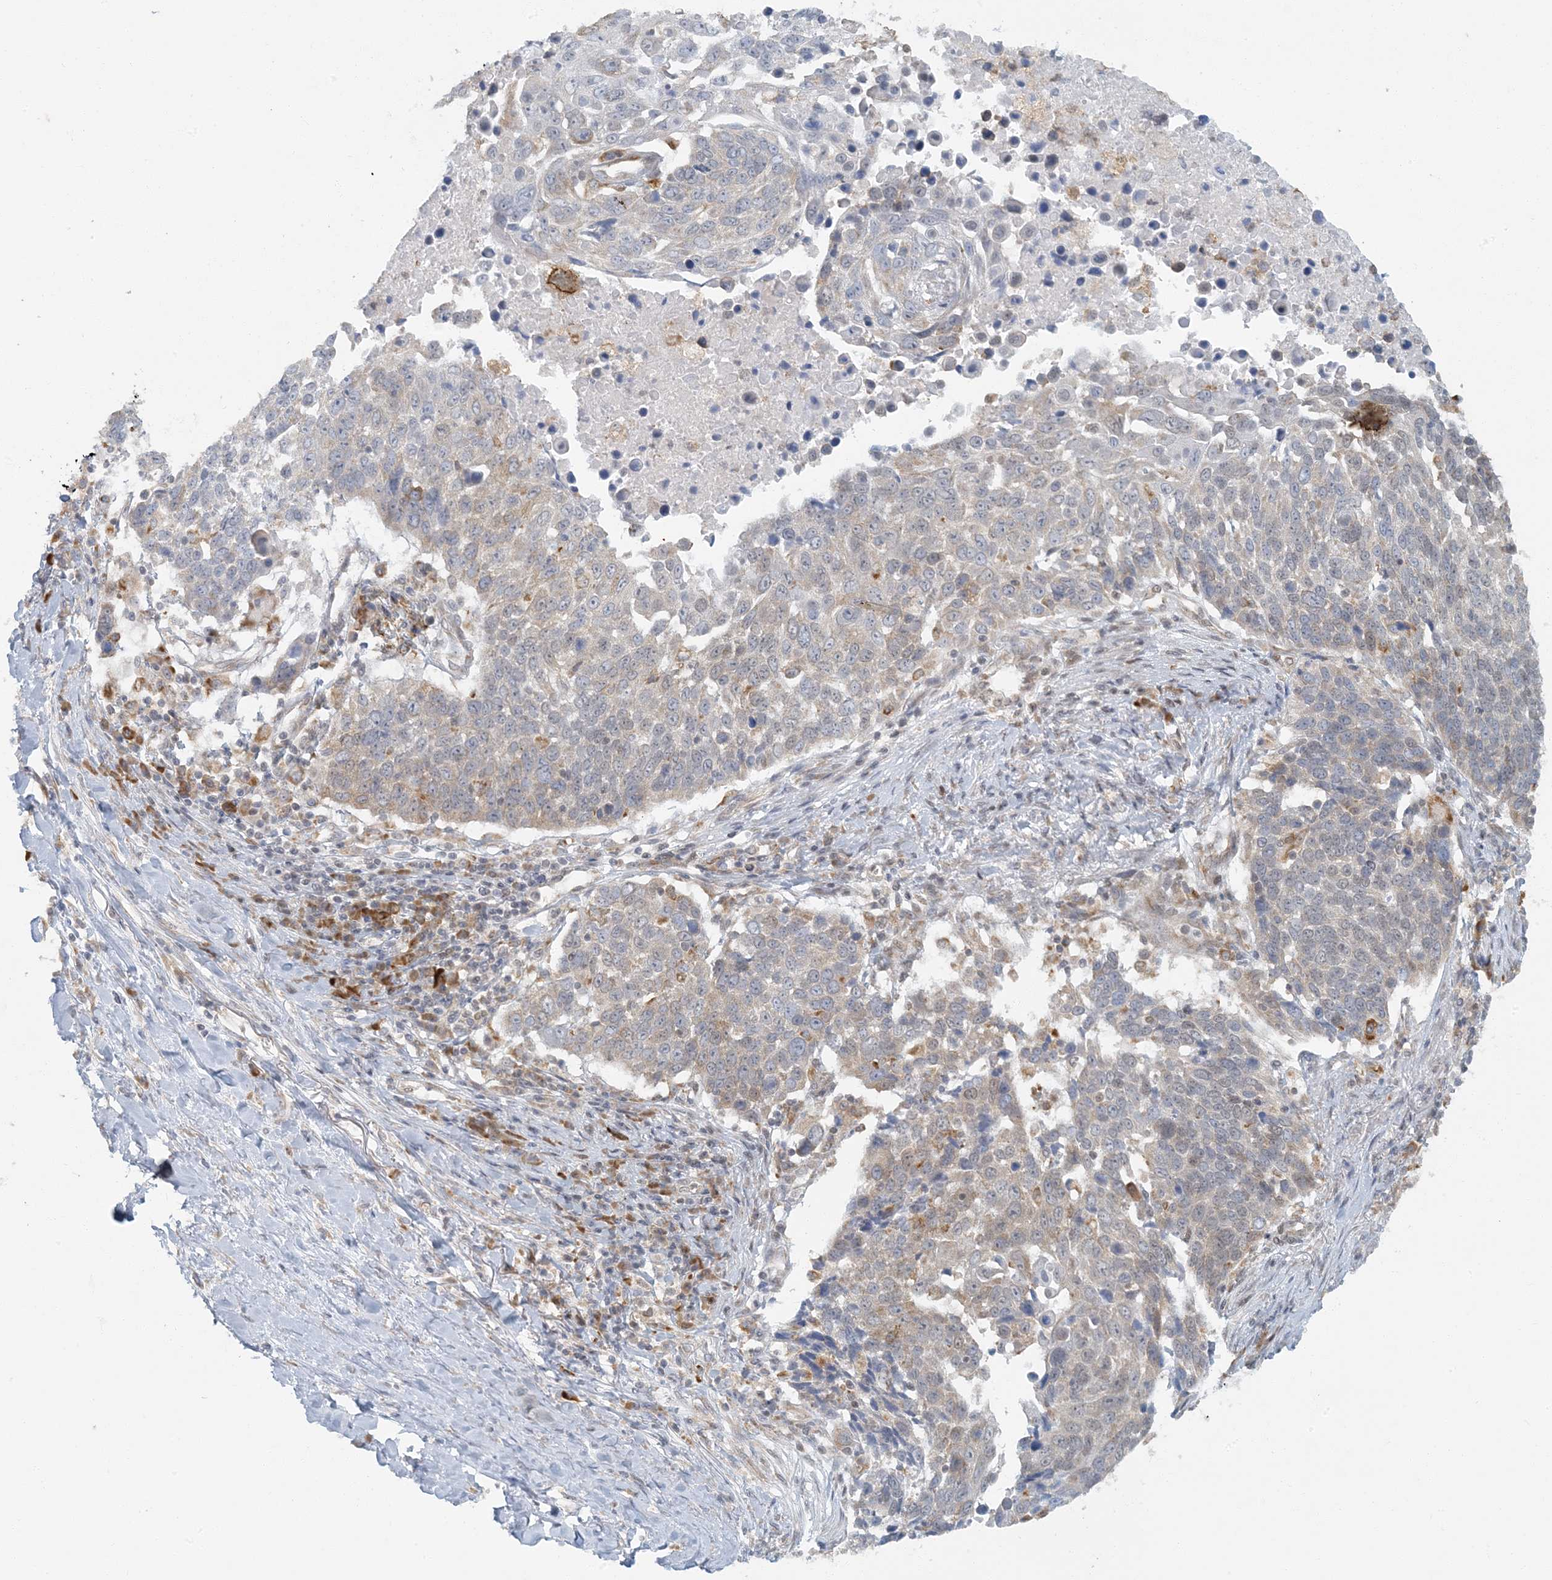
{"staining": {"intensity": "moderate", "quantity": "<25%", "location": "cytoplasmic/membranous"}, "tissue": "lung cancer", "cell_type": "Tumor cells", "image_type": "cancer", "snomed": [{"axis": "morphology", "description": "Squamous cell carcinoma, NOS"}, {"axis": "topography", "description": "Lung"}], "caption": "The histopathology image displays a brown stain indicating the presence of a protein in the cytoplasmic/membranous of tumor cells in lung cancer (squamous cell carcinoma).", "gene": "AK9", "patient": {"sex": "male", "age": 66}}